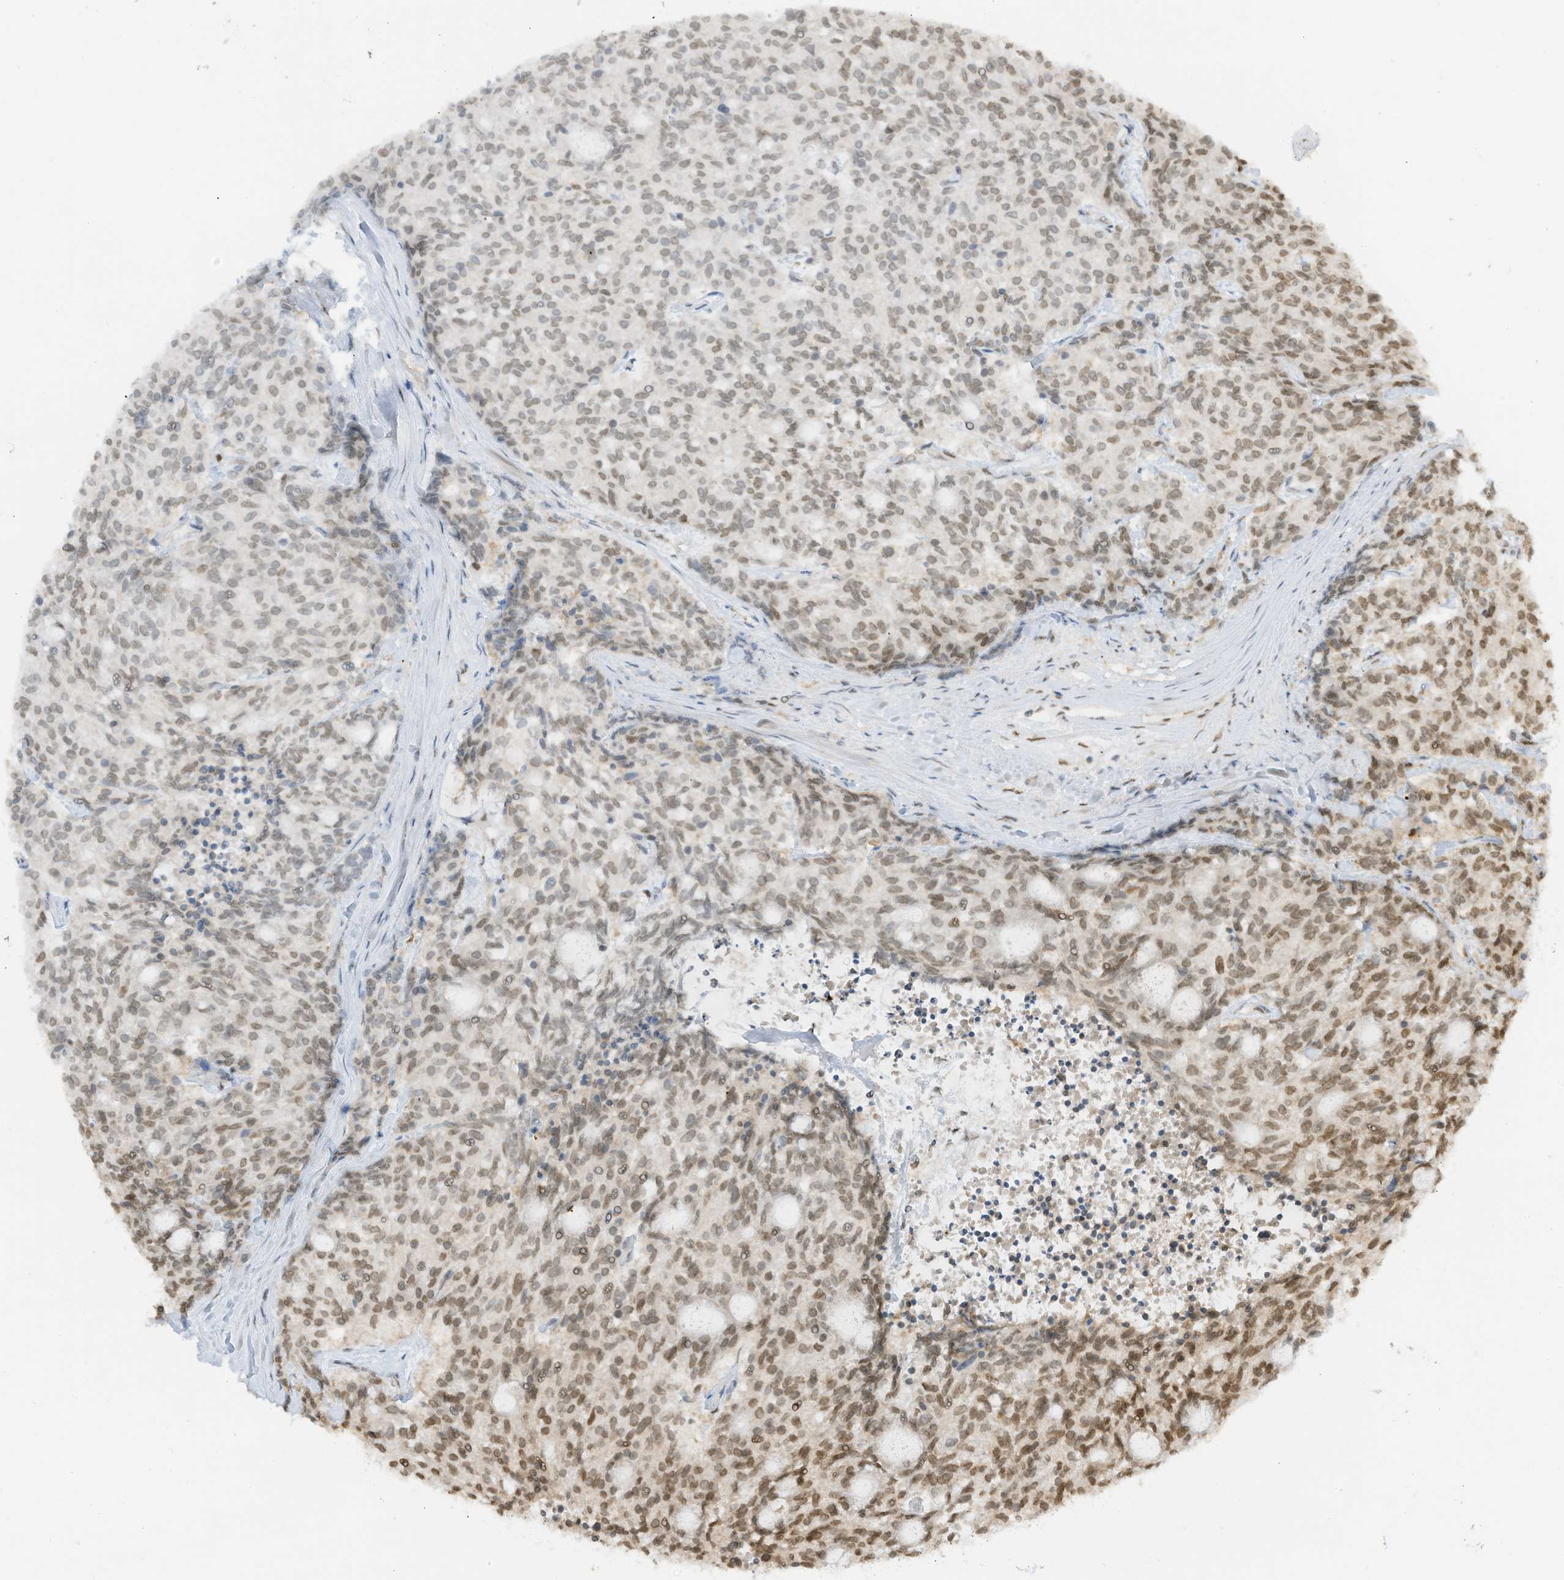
{"staining": {"intensity": "moderate", "quantity": "<25%", "location": "nuclear"}, "tissue": "carcinoid", "cell_type": "Tumor cells", "image_type": "cancer", "snomed": [{"axis": "morphology", "description": "Carcinoid, malignant, NOS"}, {"axis": "topography", "description": "Pancreas"}], "caption": "There is low levels of moderate nuclear expression in tumor cells of malignant carcinoid, as demonstrated by immunohistochemical staining (brown color).", "gene": "KPNB1", "patient": {"sex": "female", "age": 54}}